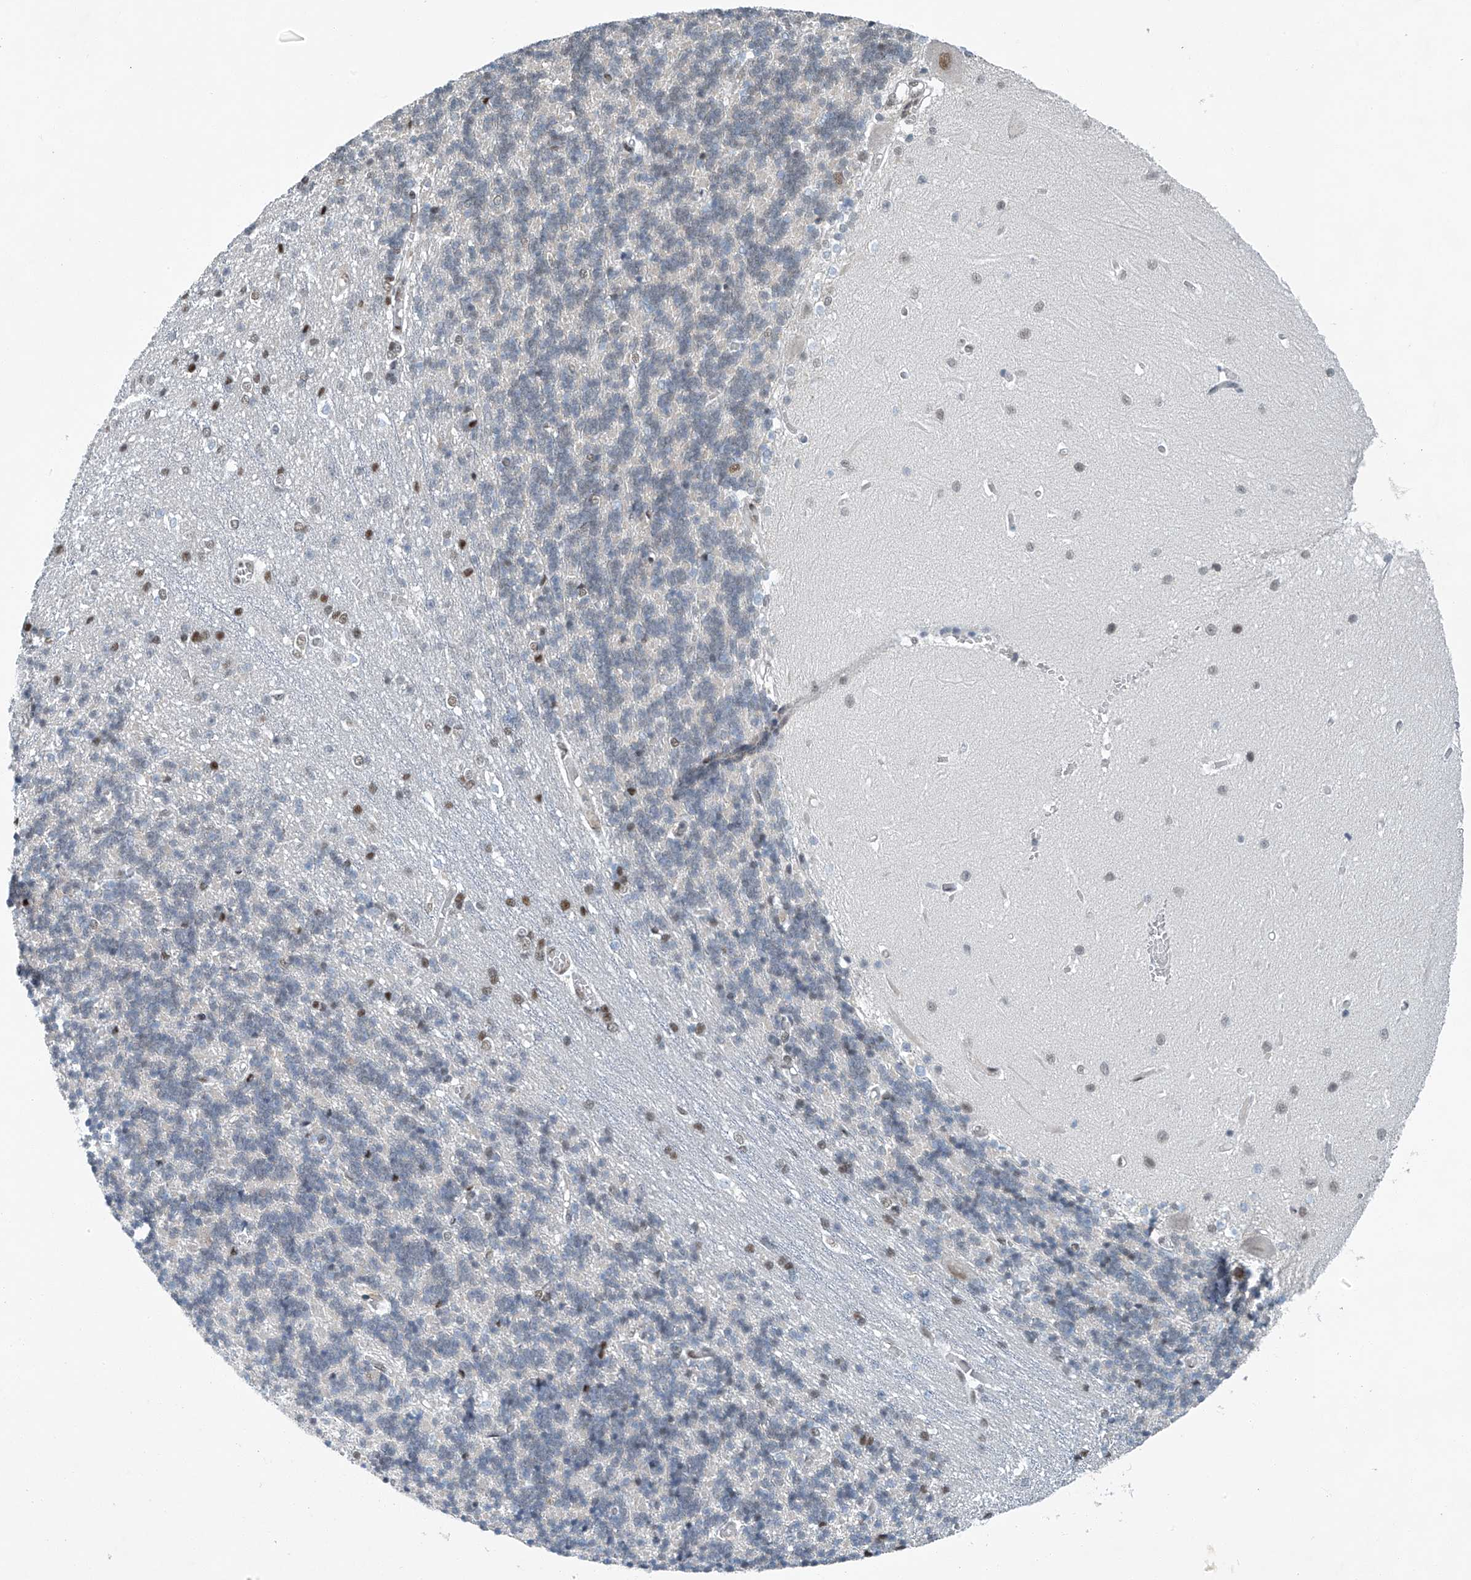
{"staining": {"intensity": "weak", "quantity": "<25%", "location": "nuclear"}, "tissue": "cerebellum", "cell_type": "Cells in granular layer", "image_type": "normal", "snomed": [{"axis": "morphology", "description": "Normal tissue, NOS"}, {"axis": "topography", "description": "Cerebellum"}], "caption": "DAB (3,3'-diaminobenzidine) immunohistochemical staining of normal cerebellum exhibits no significant staining in cells in granular layer.", "gene": "TAF8", "patient": {"sex": "male", "age": 37}}